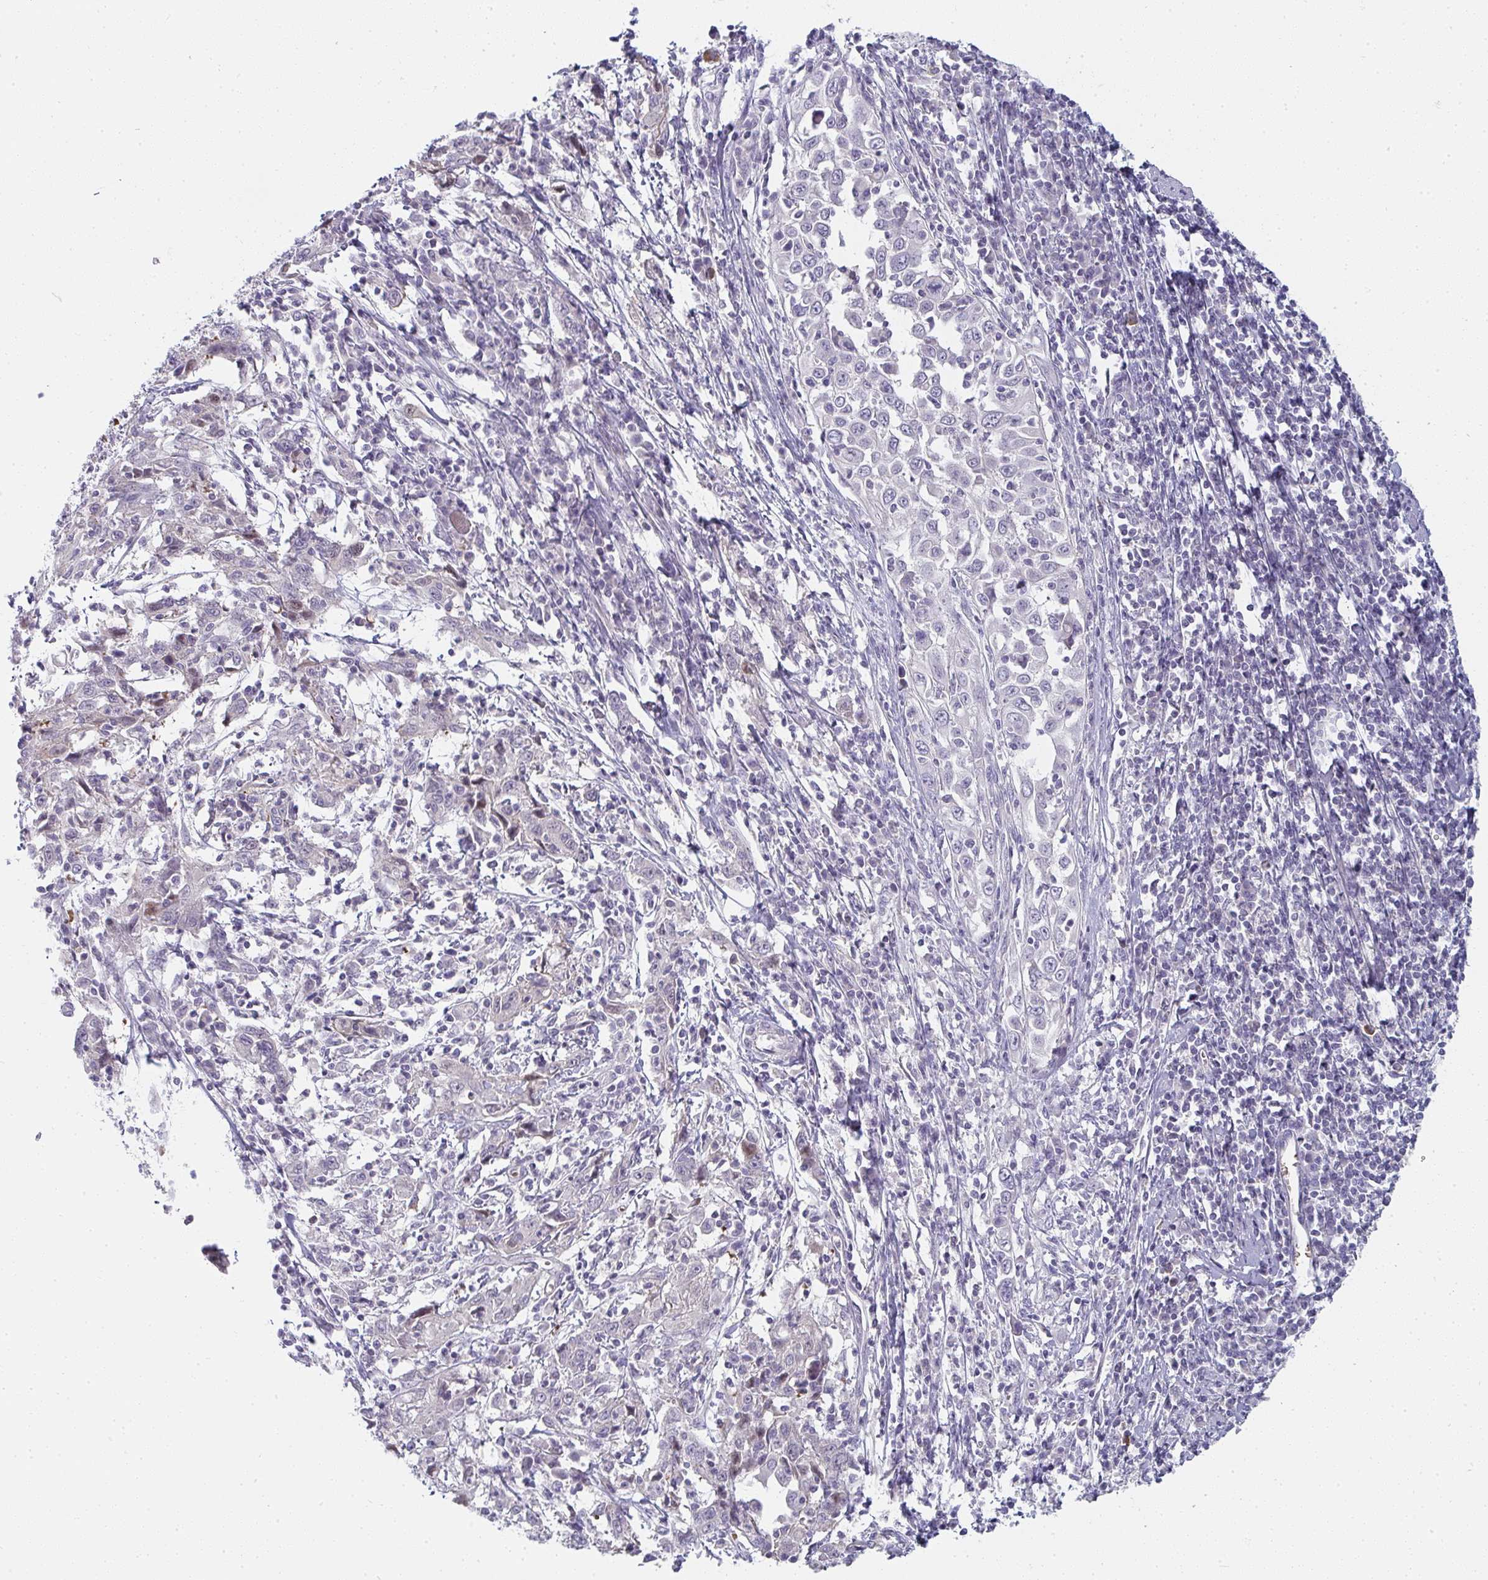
{"staining": {"intensity": "negative", "quantity": "none", "location": "none"}, "tissue": "cervical cancer", "cell_type": "Tumor cells", "image_type": "cancer", "snomed": [{"axis": "morphology", "description": "Squamous cell carcinoma, NOS"}, {"axis": "topography", "description": "Cervix"}], "caption": "DAB immunohistochemical staining of cervical squamous cell carcinoma reveals no significant positivity in tumor cells.", "gene": "SHB", "patient": {"sex": "female", "age": 46}}